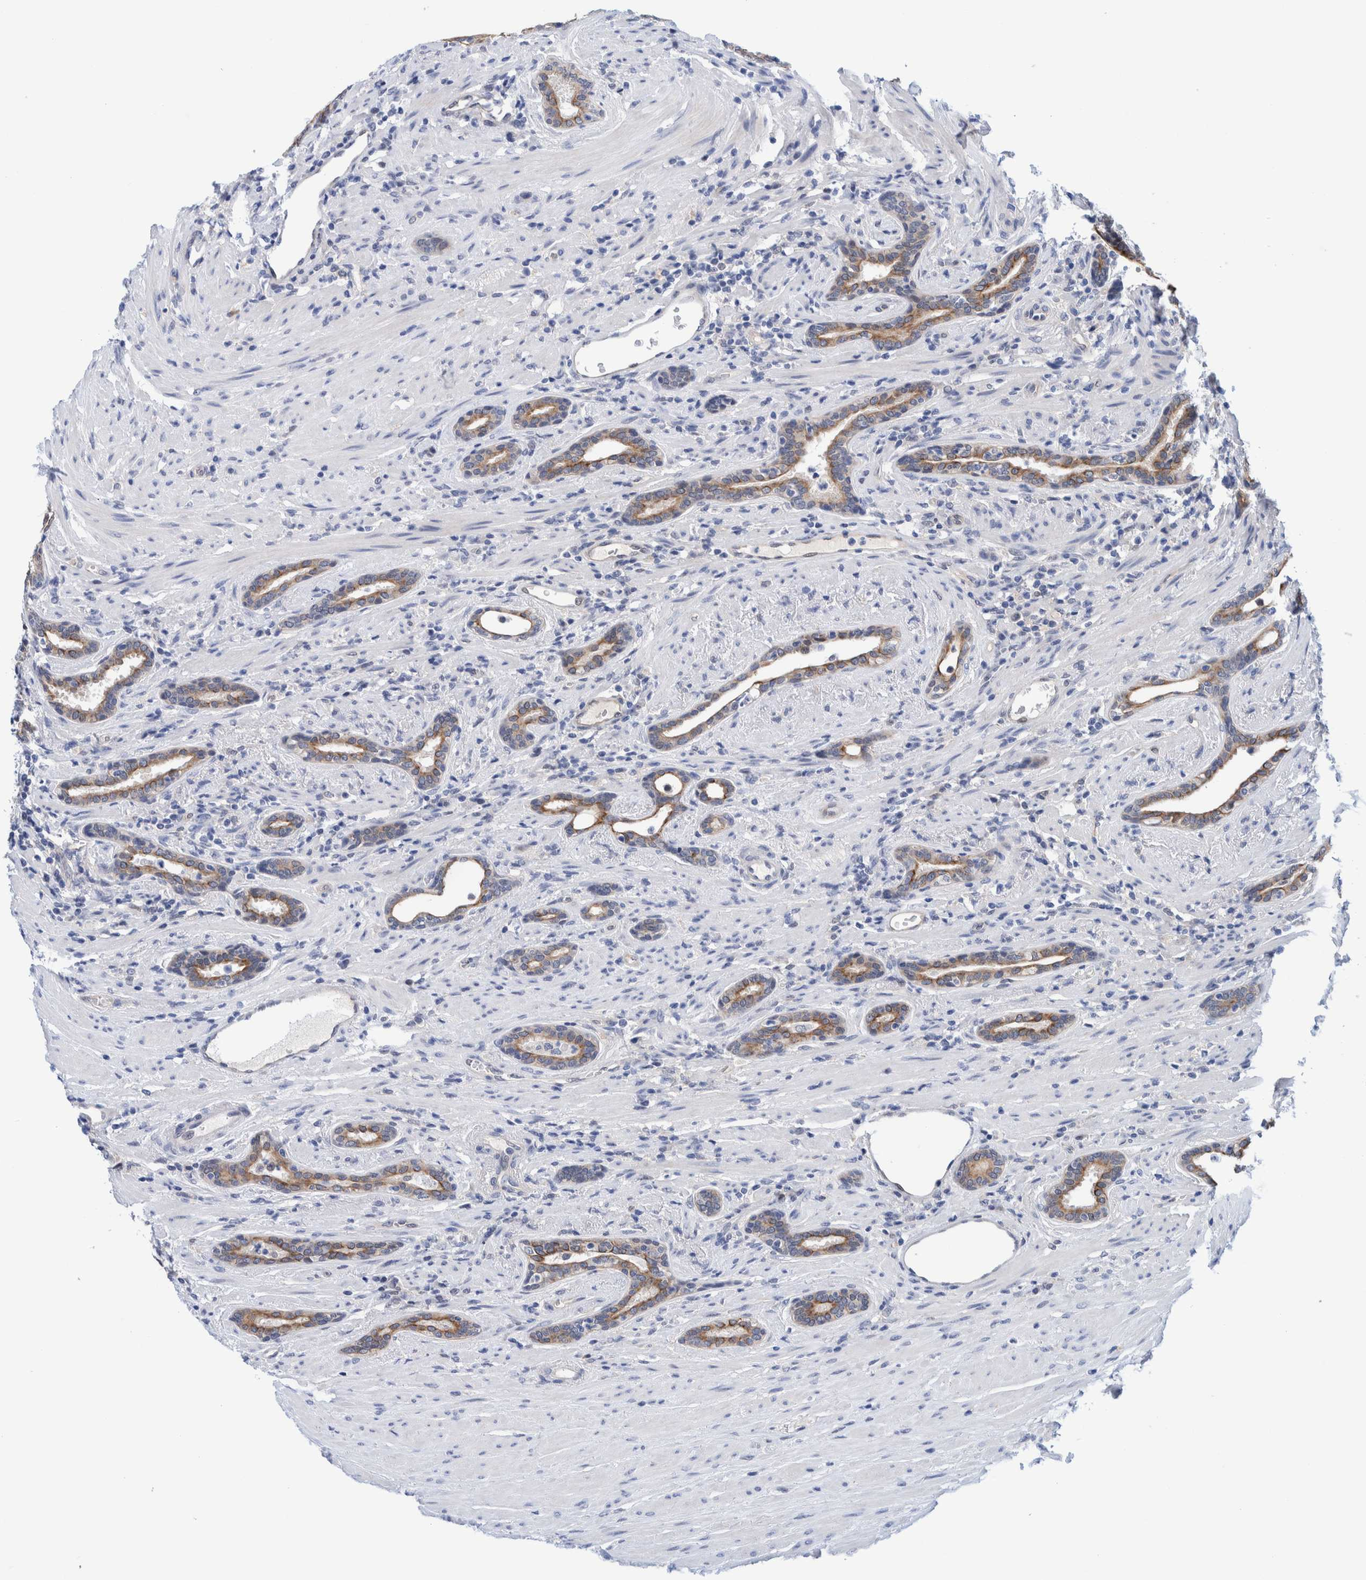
{"staining": {"intensity": "moderate", "quantity": "25%-75%", "location": "cytoplasmic/membranous"}, "tissue": "prostate cancer", "cell_type": "Tumor cells", "image_type": "cancer", "snomed": [{"axis": "morphology", "description": "Adenocarcinoma, High grade"}, {"axis": "topography", "description": "Prostate"}], "caption": "Human prostate cancer (adenocarcinoma (high-grade)) stained for a protein (brown) shows moderate cytoplasmic/membranous positive expression in about 25%-75% of tumor cells.", "gene": "PFAS", "patient": {"sex": "male", "age": 71}}